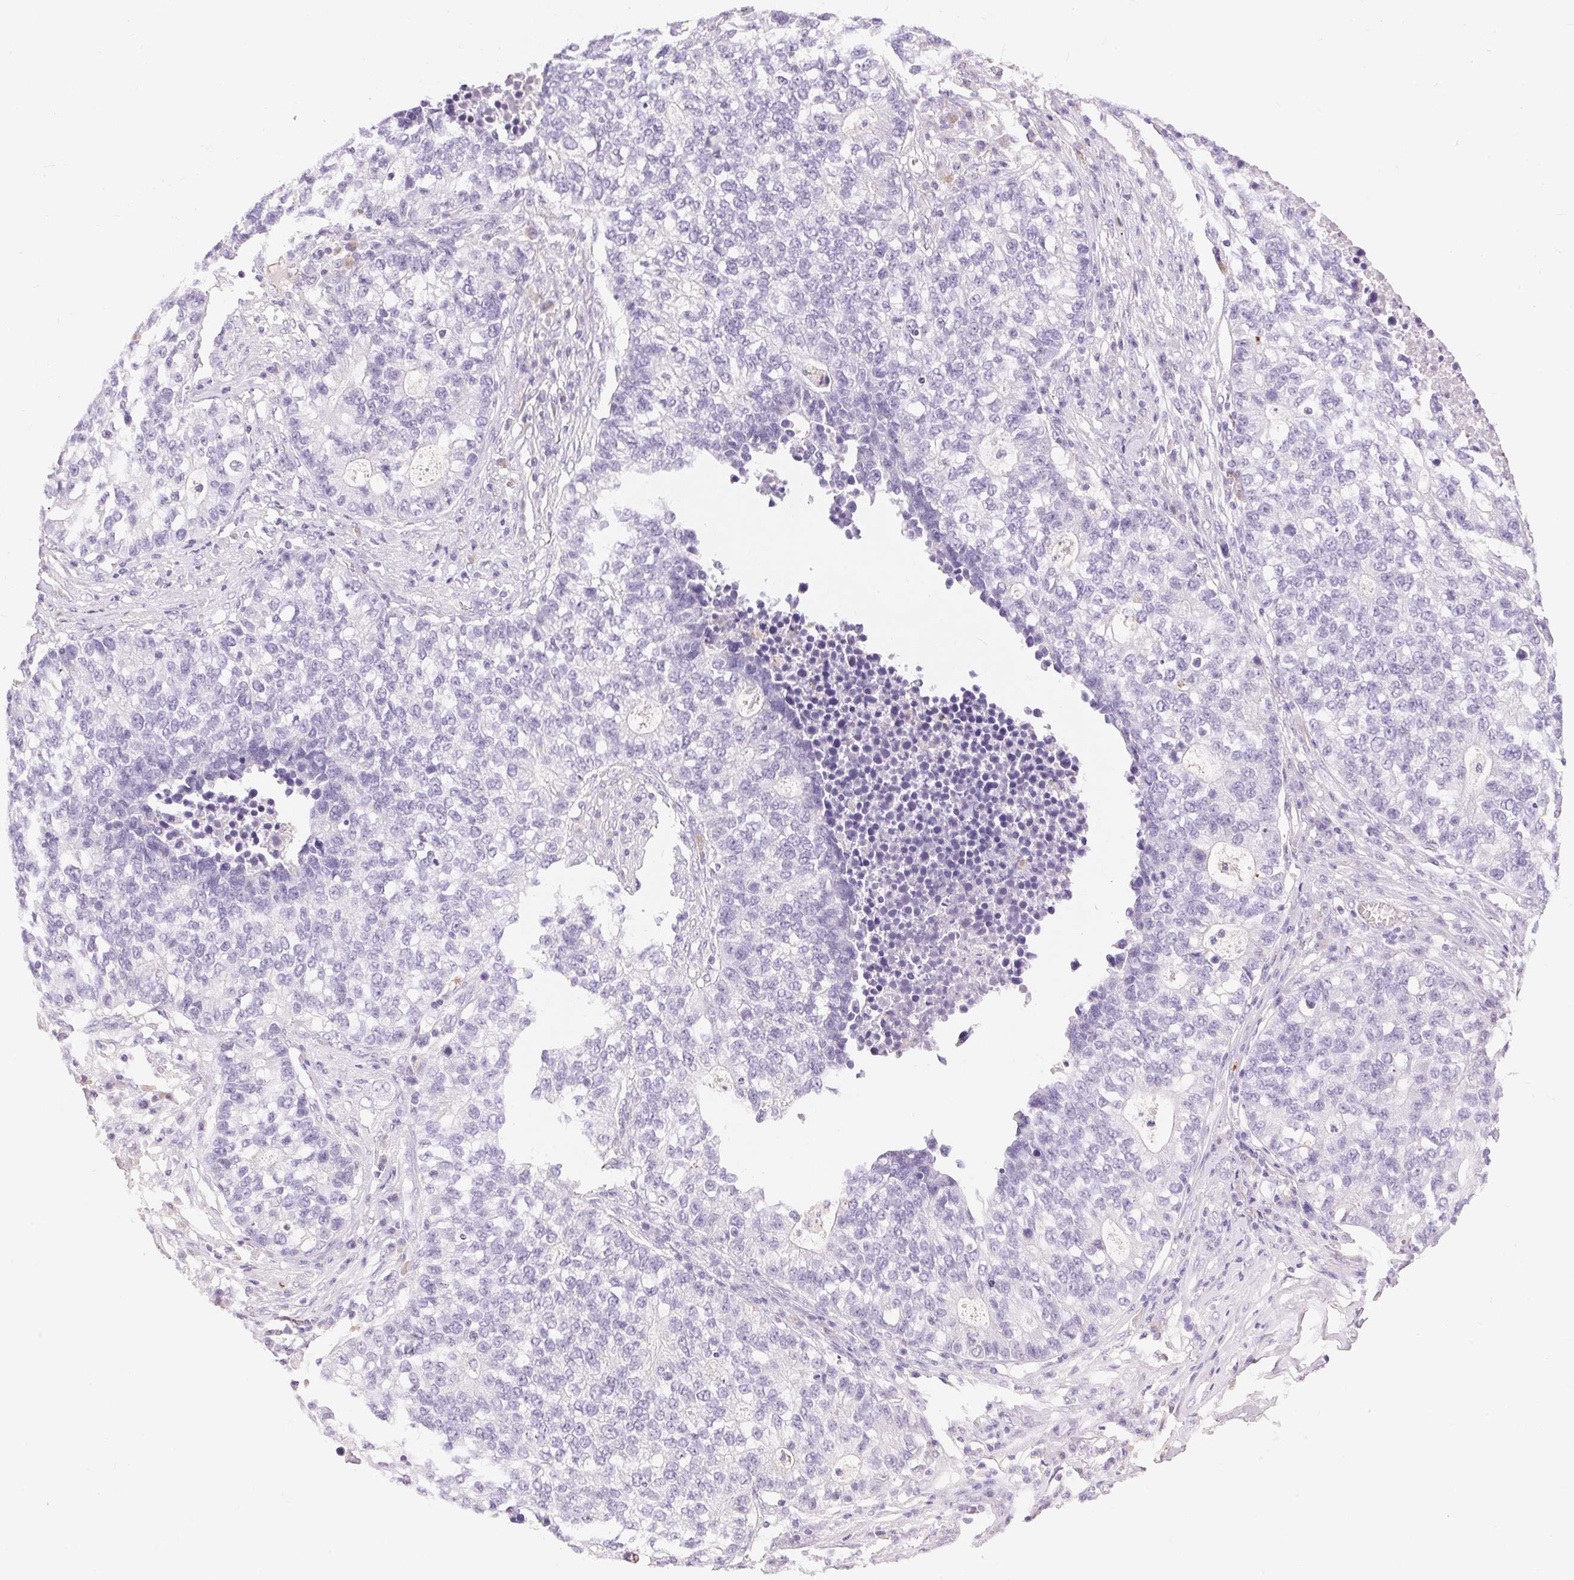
{"staining": {"intensity": "negative", "quantity": "none", "location": "none"}, "tissue": "lung cancer", "cell_type": "Tumor cells", "image_type": "cancer", "snomed": [{"axis": "morphology", "description": "Adenocarcinoma, NOS"}, {"axis": "topography", "description": "Lung"}], "caption": "Immunohistochemistry (IHC) photomicrograph of human lung cancer (adenocarcinoma) stained for a protein (brown), which reveals no expression in tumor cells.", "gene": "PNLIPRP3", "patient": {"sex": "male", "age": 57}}